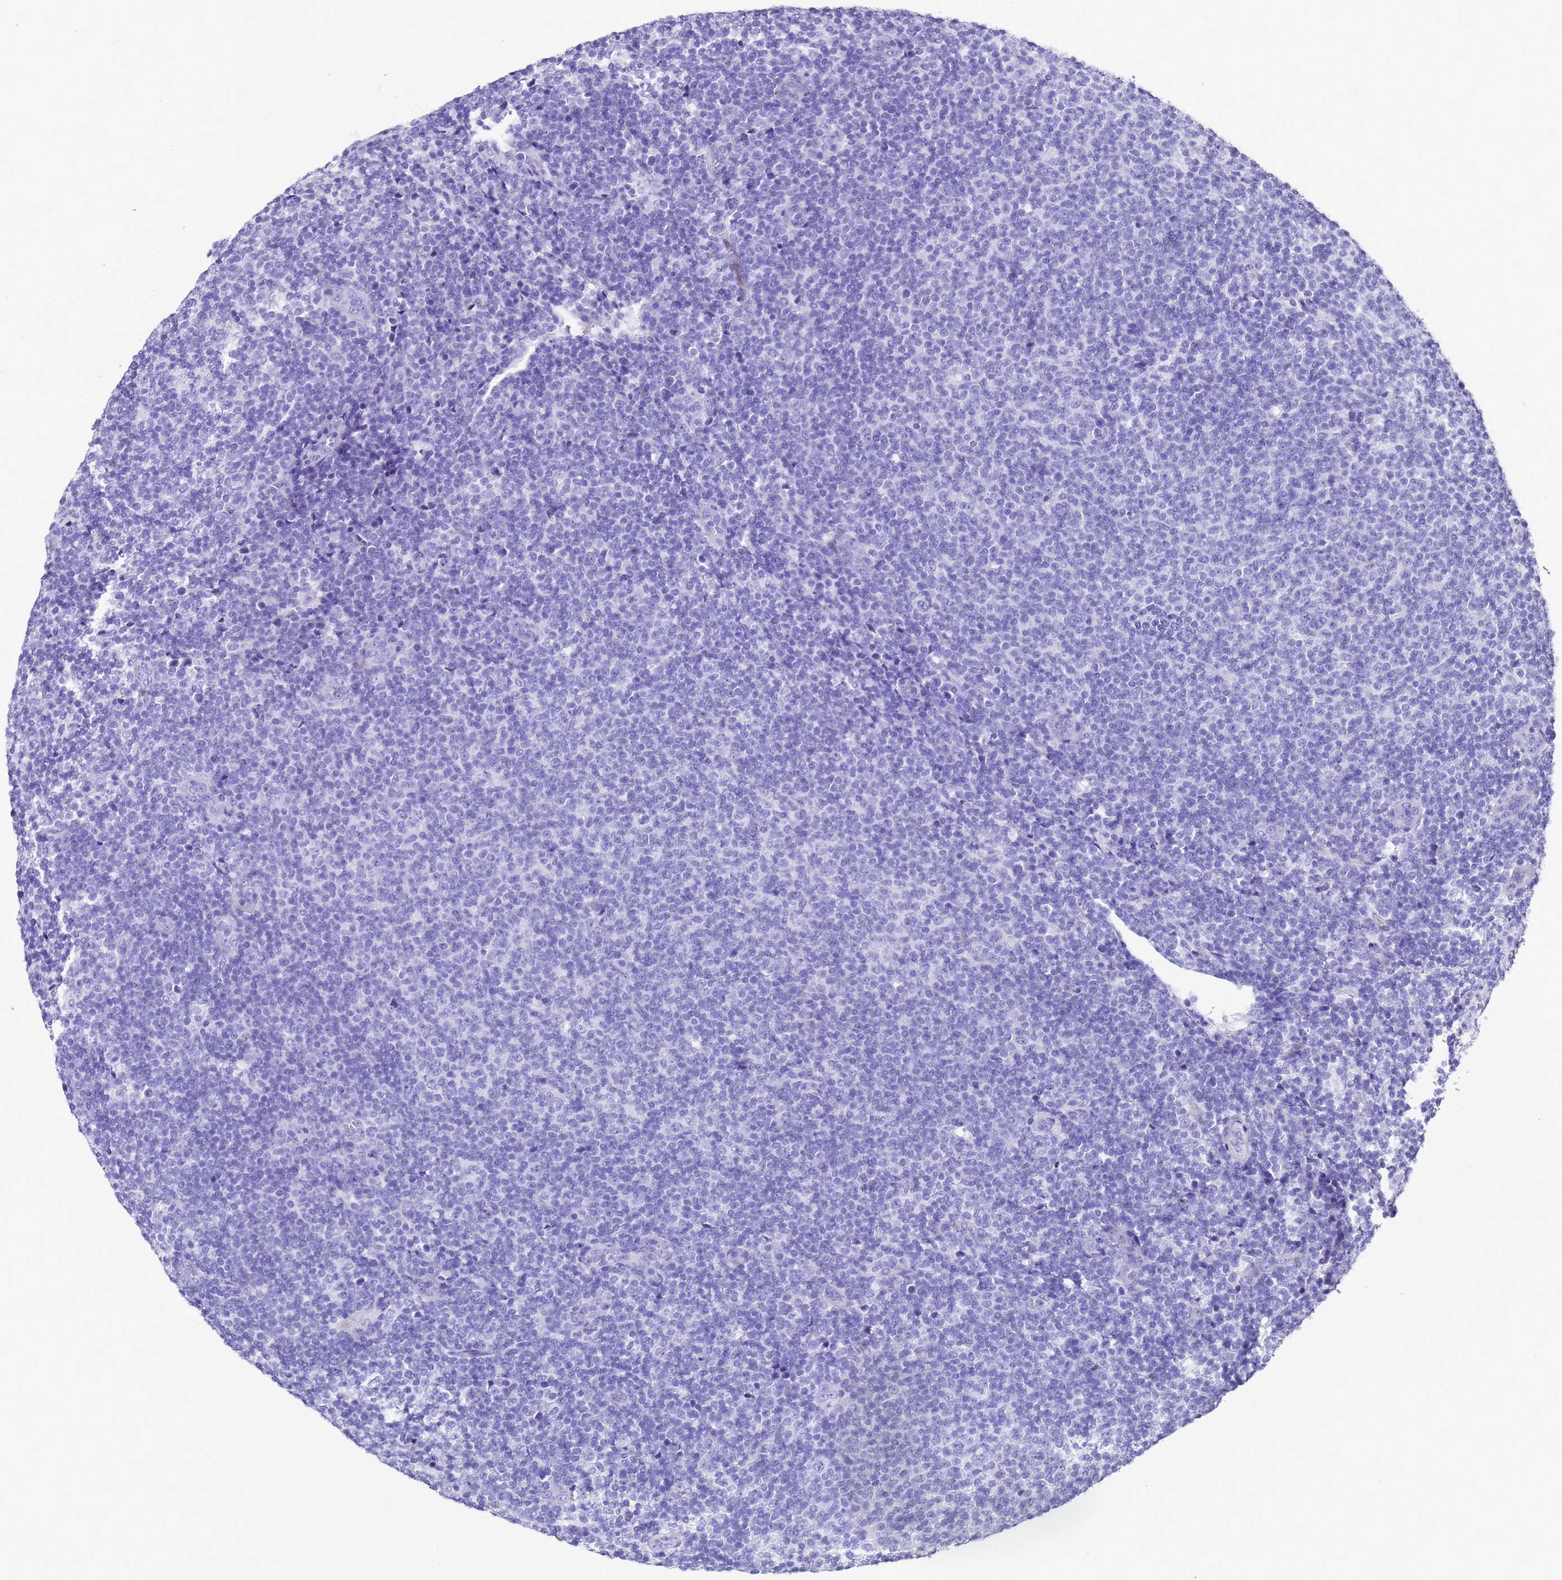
{"staining": {"intensity": "negative", "quantity": "none", "location": "none"}, "tissue": "lymphoma", "cell_type": "Tumor cells", "image_type": "cancer", "snomed": [{"axis": "morphology", "description": "Malignant lymphoma, non-Hodgkin's type, Low grade"}, {"axis": "topography", "description": "Lymph node"}], "caption": "A photomicrograph of human malignant lymphoma, non-Hodgkin's type (low-grade) is negative for staining in tumor cells.", "gene": "UGT2B10", "patient": {"sex": "male", "age": 66}}